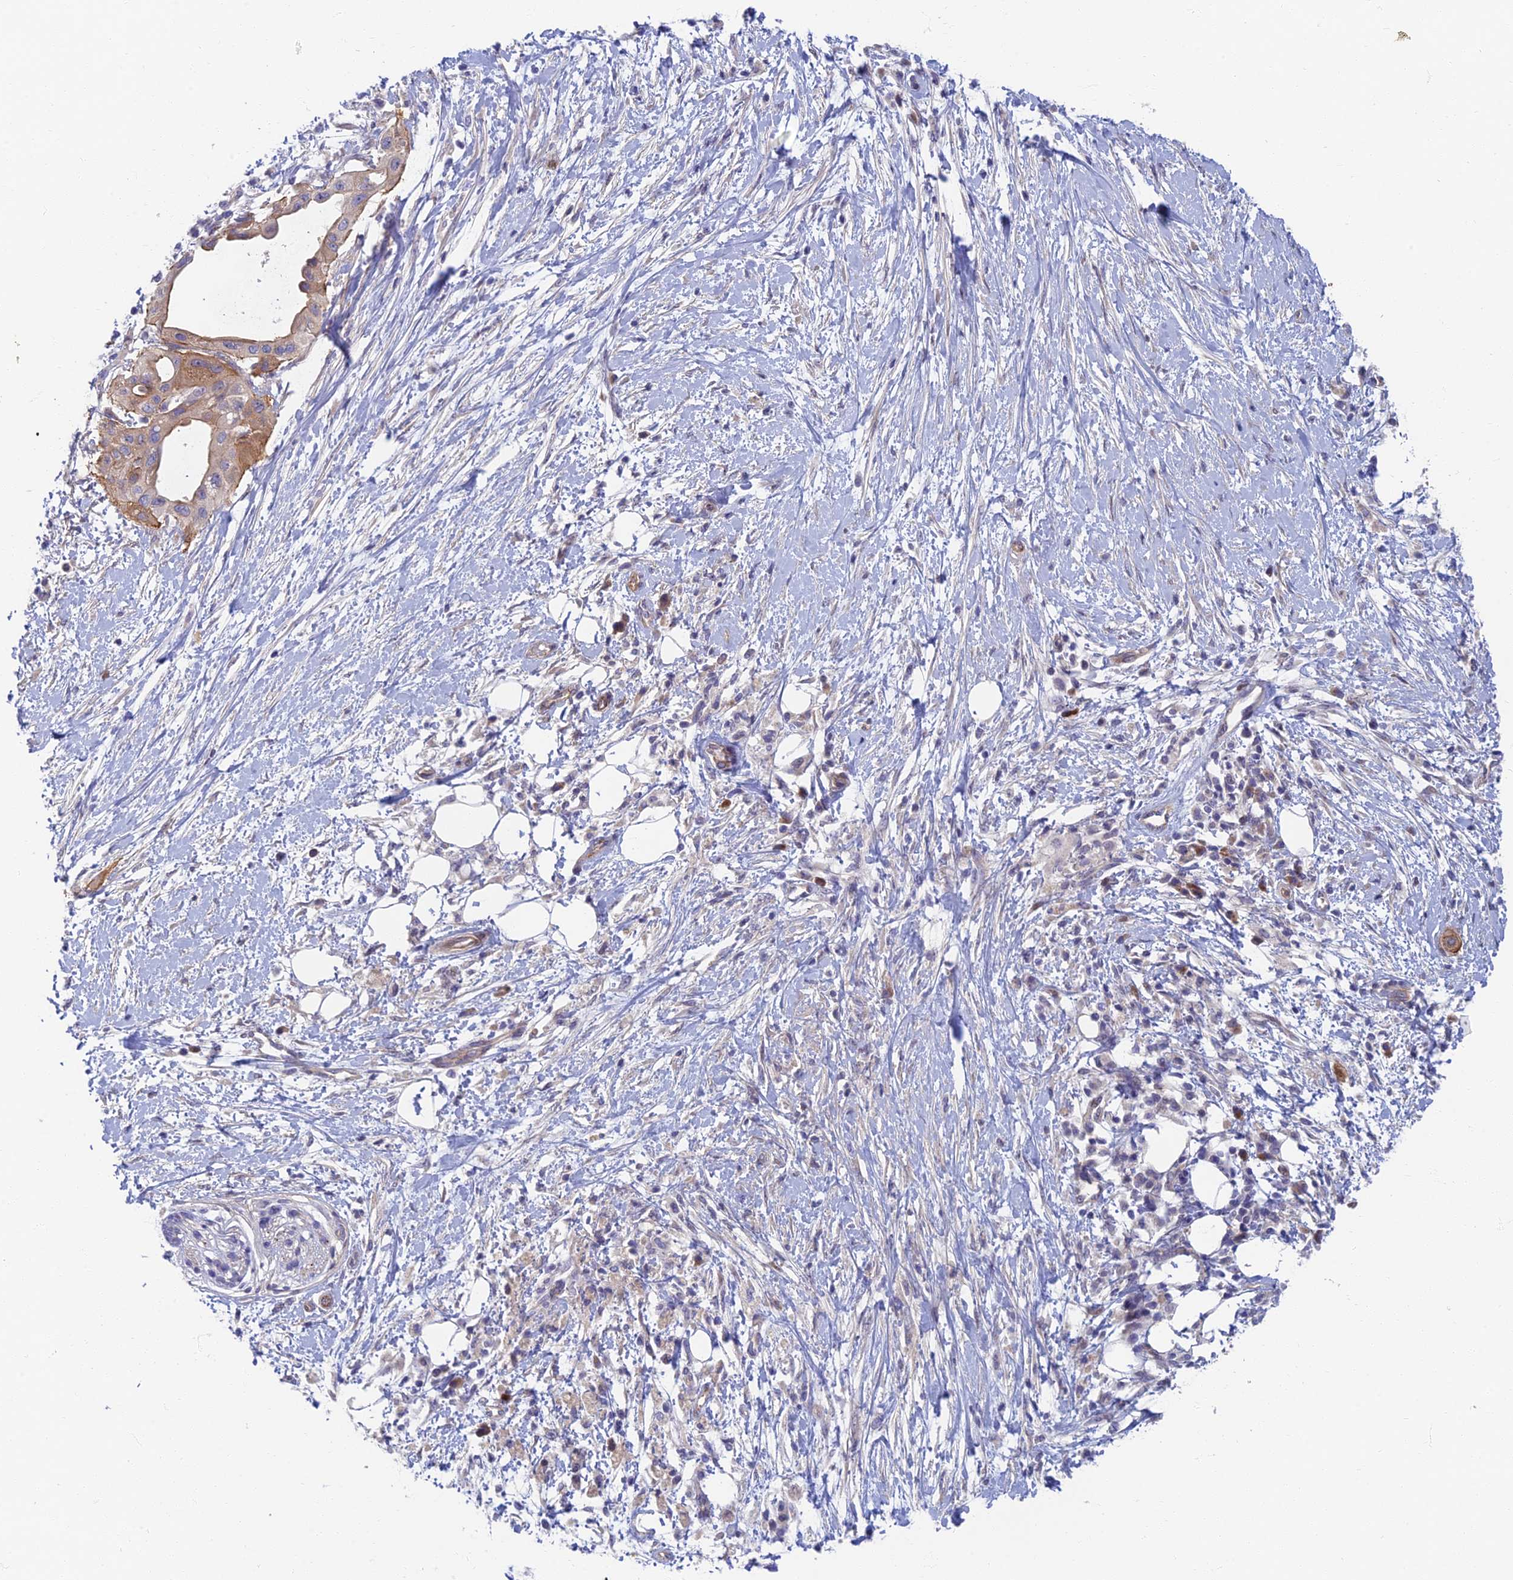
{"staining": {"intensity": "moderate", "quantity": ">75%", "location": "cytoplasmic/membranous"}, "tissue": "pancreatic cancer", "cell_type": "Tumor cells", "image_type": "cancer", "snomed": [{"axis": "morphology", "description": "Adenocarcinoma, NOS"}, {"axis": "topography", "description": "Pancreas"}], "caption": "Protein expression analysis of human pancreatic cancer (adenocarcinoma) reveals moderate cytoplasmic/membranous expression in about >75% of tumor cells. The staining was performed using DAB to visualize the protein expression in brown, while the nuclei were stained in blue with hematoxylin (Magnification: 20x).", "gene": "RHBDL2", "patient": {"sex": "male", "age": 68}}